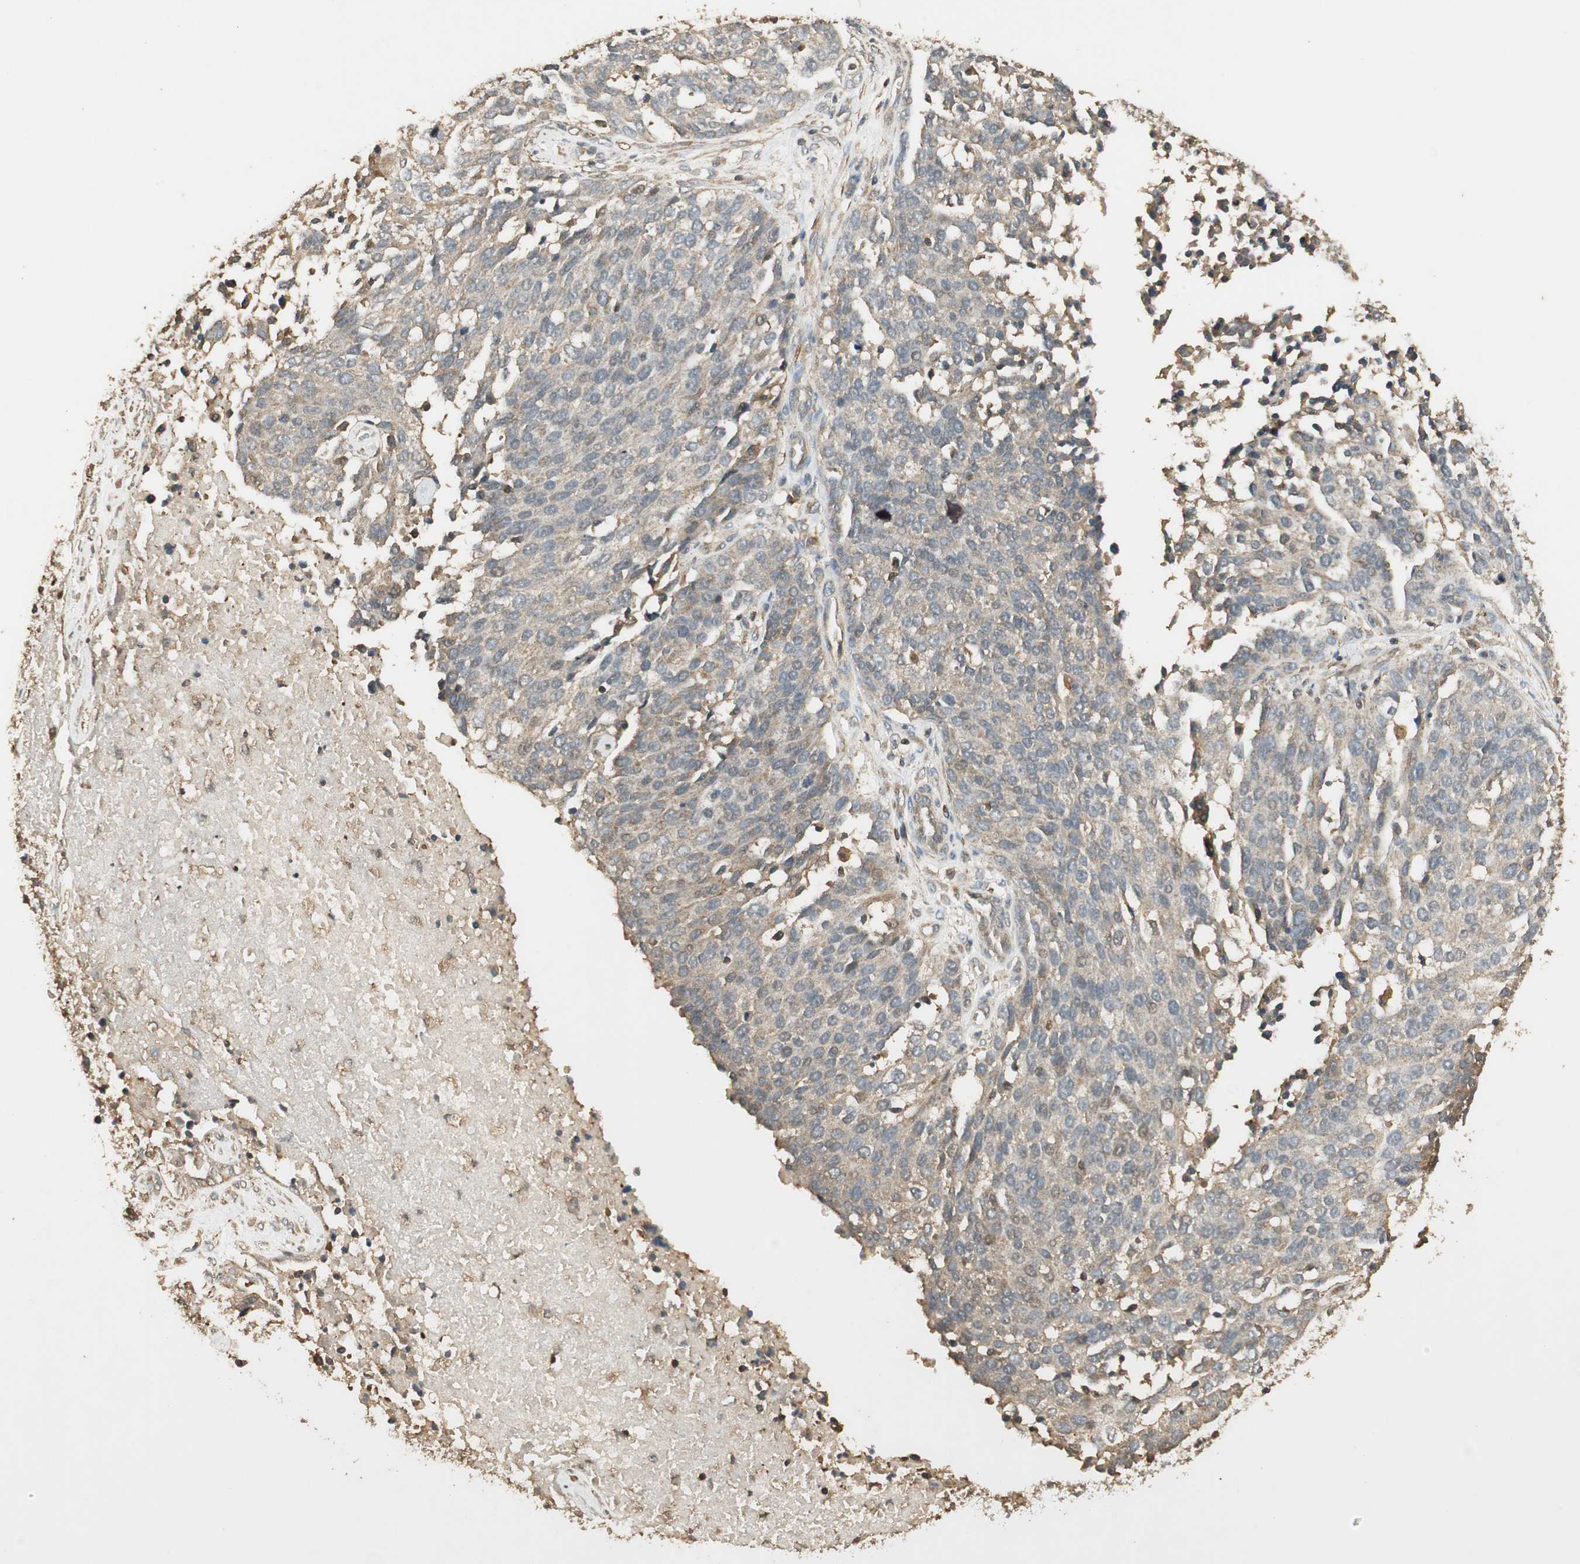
{"staining": {"intensity": "weak", "quantity": "25%-75%", "location": "cytoplasmic/membranous"}, "tissue": "ovarian cancer", "cell_type": "Tumor cells", "image_type": "cancer", "snomed": [{"axis": "morphology", "description": "Cystadenocarcinoma, serous, NOS"}, {"axis": "topography", "description": "Ovary"}], "caption": "A brown stain labels weak cytoplasmic/membranous positivity of a protein in human ovarian cancer tumor cells. (Stains: DAB in brown, nuclei in blue, Microscopy: brightfield microscopy at high magnification).", "gene": "USP2", "patient": {"sex": "female", "age": 44}}